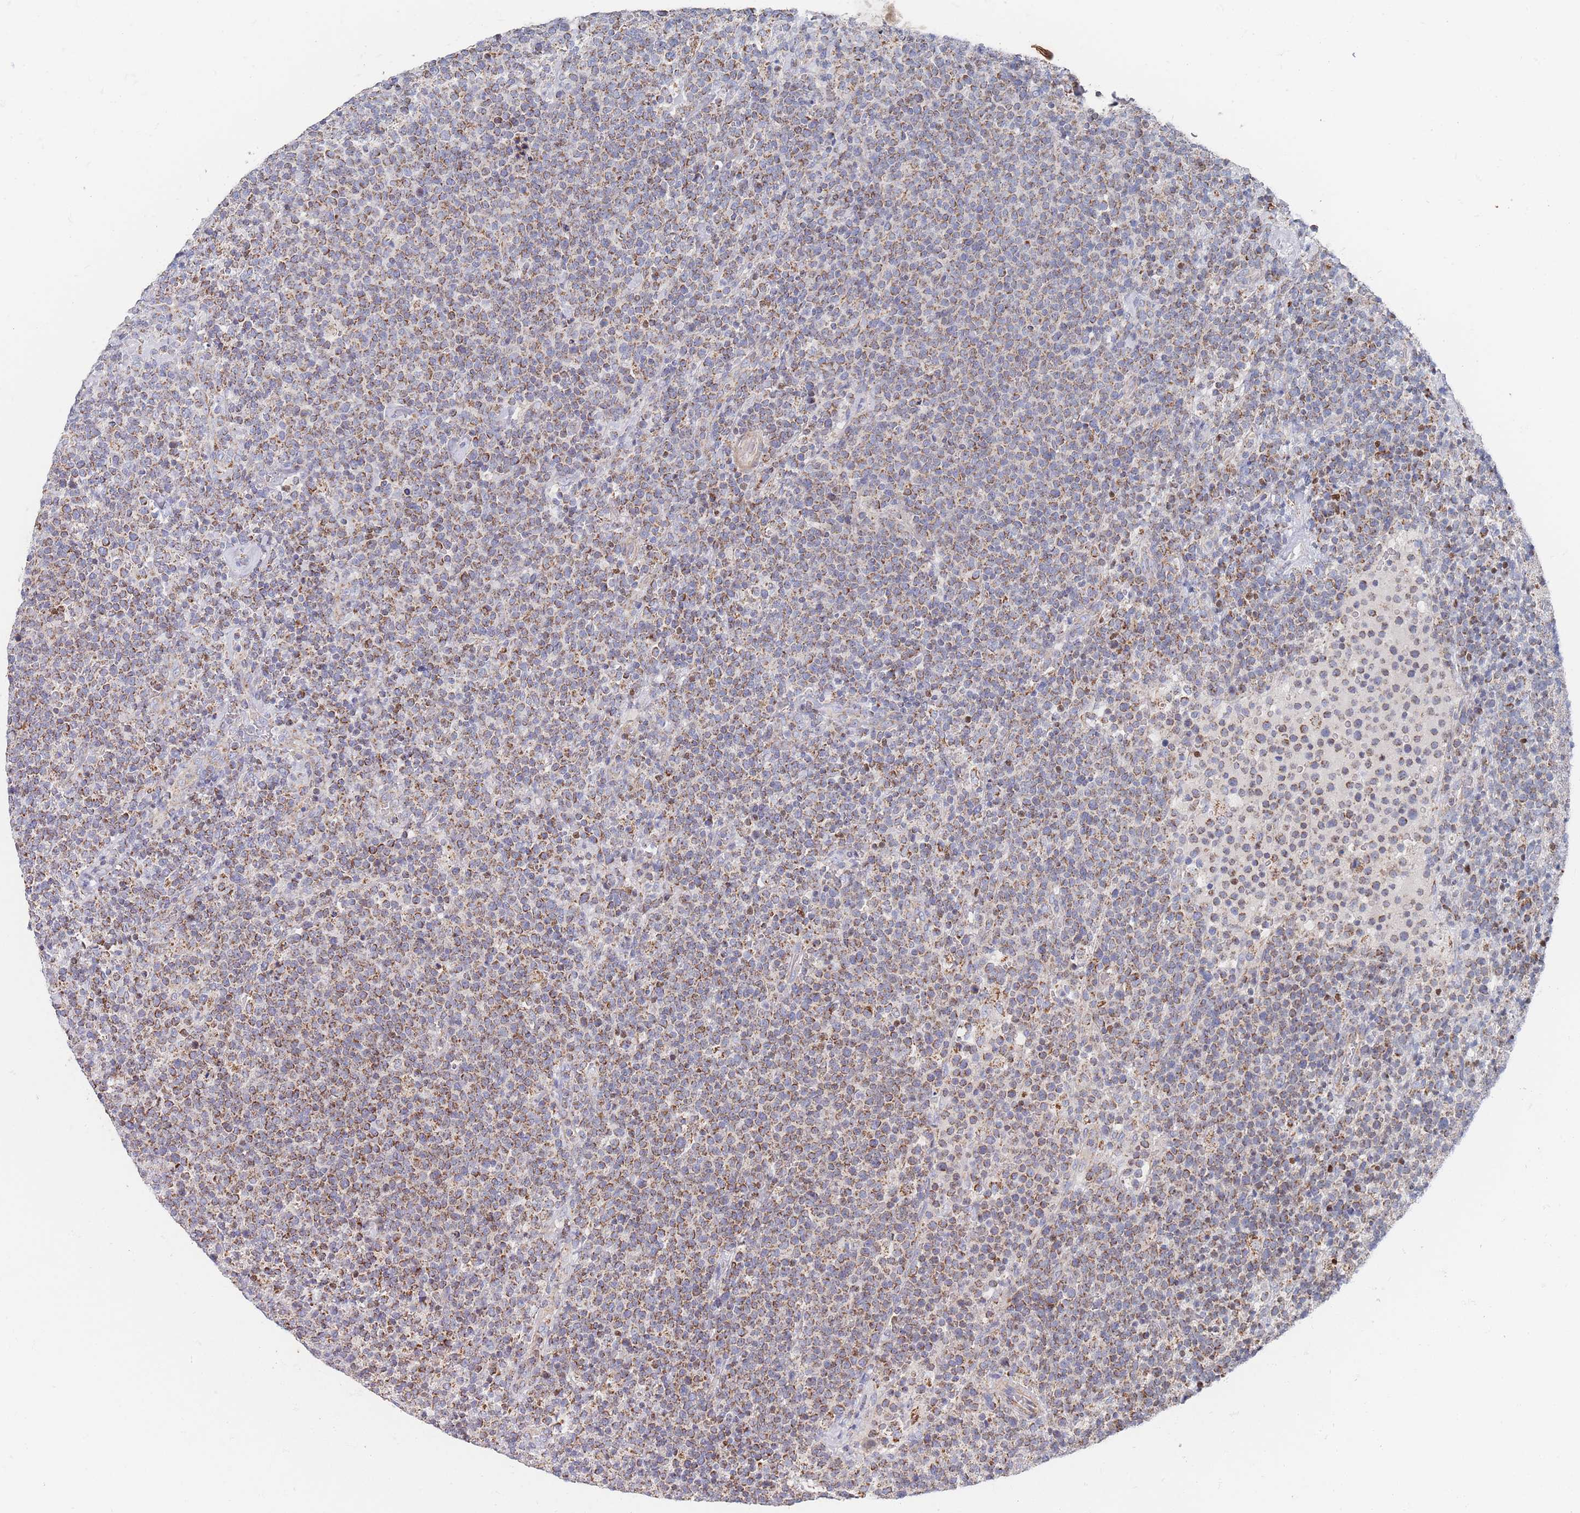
{"staining": {"intensity": "moderate", "quantity": ">75%", "location": "cytoplasmic/membranous"}, "tissue": "lymphoma", "cell_type": "Tumor cells", "image_type": "cancer", "snomed": [{"axis": "morphology", "description": "Malignant lymphoma, non-Hodgkin's type, High grade"}, {"axis": "topography", "description": "Lymph node"}], "caption": "Moderate cytoplasmic/membranous protein positivity is seen in about >75% of tumor cells in lymphoma.", "gene": "IKZF4", "patient": {"sex": "male", "age": 61}}